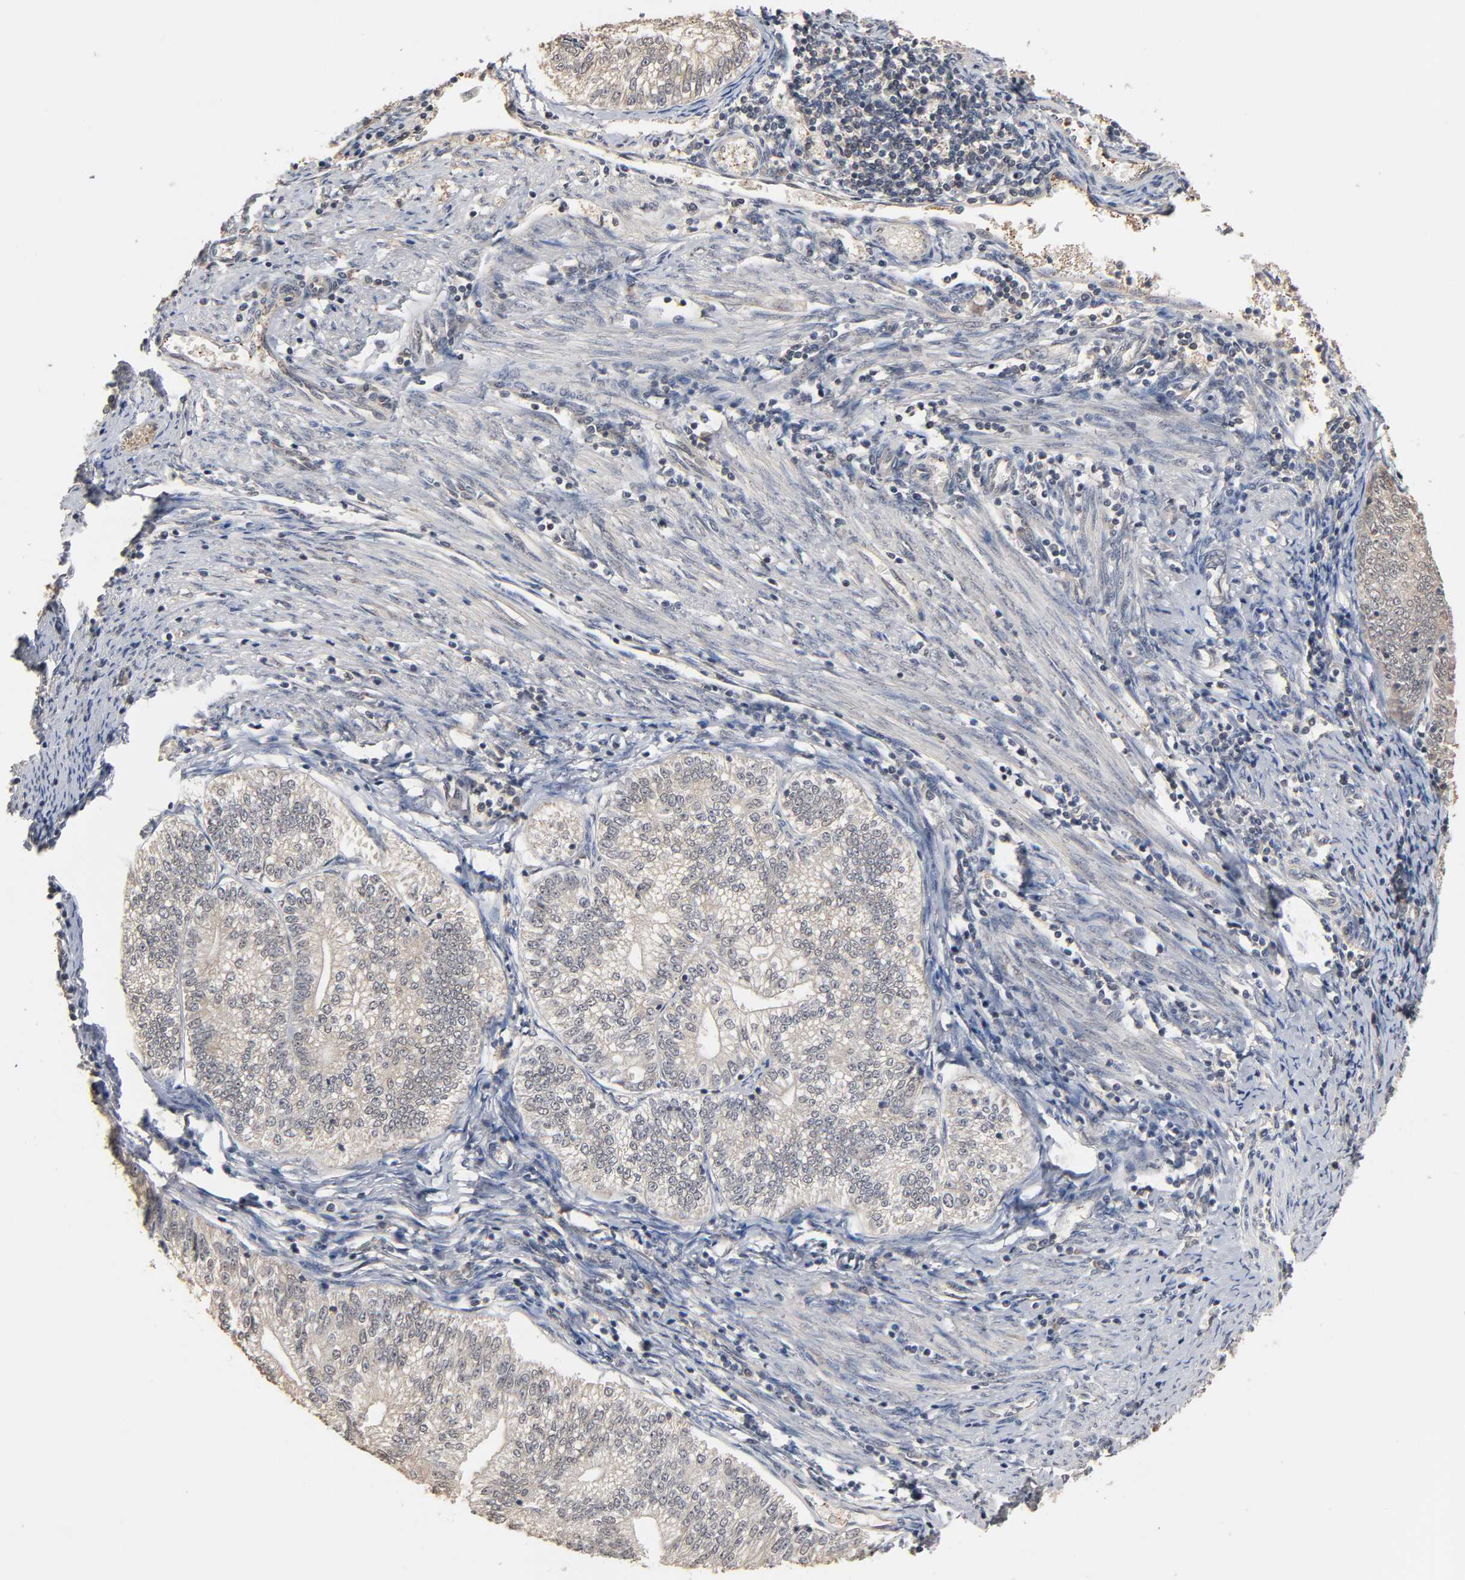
{"staining": {"intensity": "moderate", "quantity": "25%-75%", "location": "cytoplasmic/membranous"}, "tissue": "endometrial cancer", "cell_type": "Tumor cells", "image_type": "cancer", "snomed": [{"axis": "morphology", "description": "Adenocarcinoma, NOS"}, {"axis": "topography", "description": "Endometrium"}], "caption": "The micrograph reveals staining of endometrial cancer (adenocarcinoma), revealing moderate cytoplasmic/membranous protein expression (brown color) within tumor cells.", "gene": "HTR1E", "patient": {"sex": "female", "age": 69}}